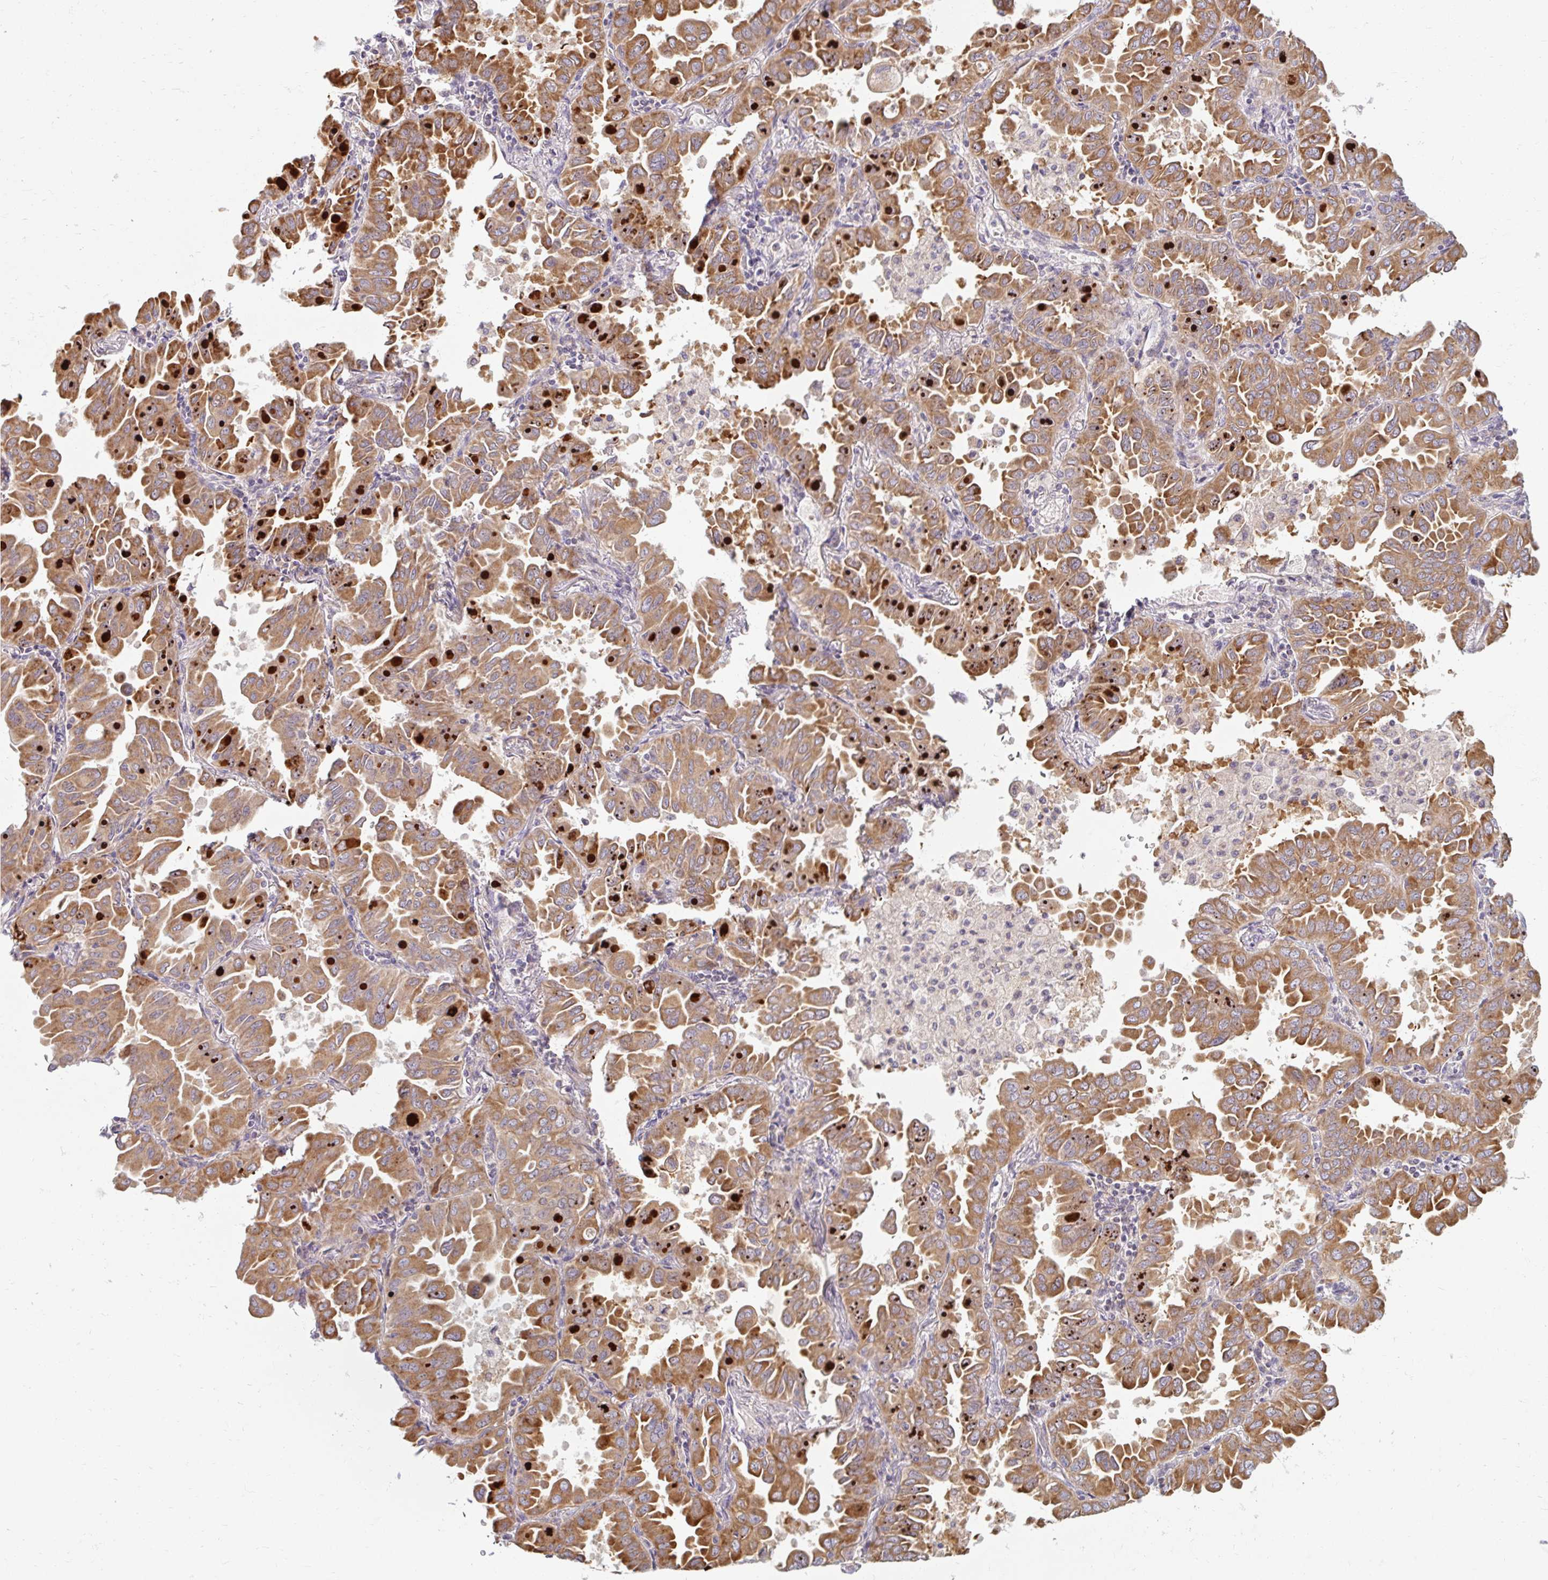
{"staining": {"intensity": "moderate", "quantity": ">75%", "location": "cytoplasmic/membranous"}, "tissue": "lung cancer", "cell_type": "Tumor cells", "image_type": "cancer", "snomed": [{"axis": "morphology", "description": "Adenocarcinoma, NOS"}, {"axis": "topography", "description": "Lung"}], "caption": "Tumor cells demonstrate moderate cytoplasmic/membranous staining in approximately >75% of cells in lung adenocarcinoma.", "gene": "SKP2", "patient": {"sex": "male", "age": 64}}